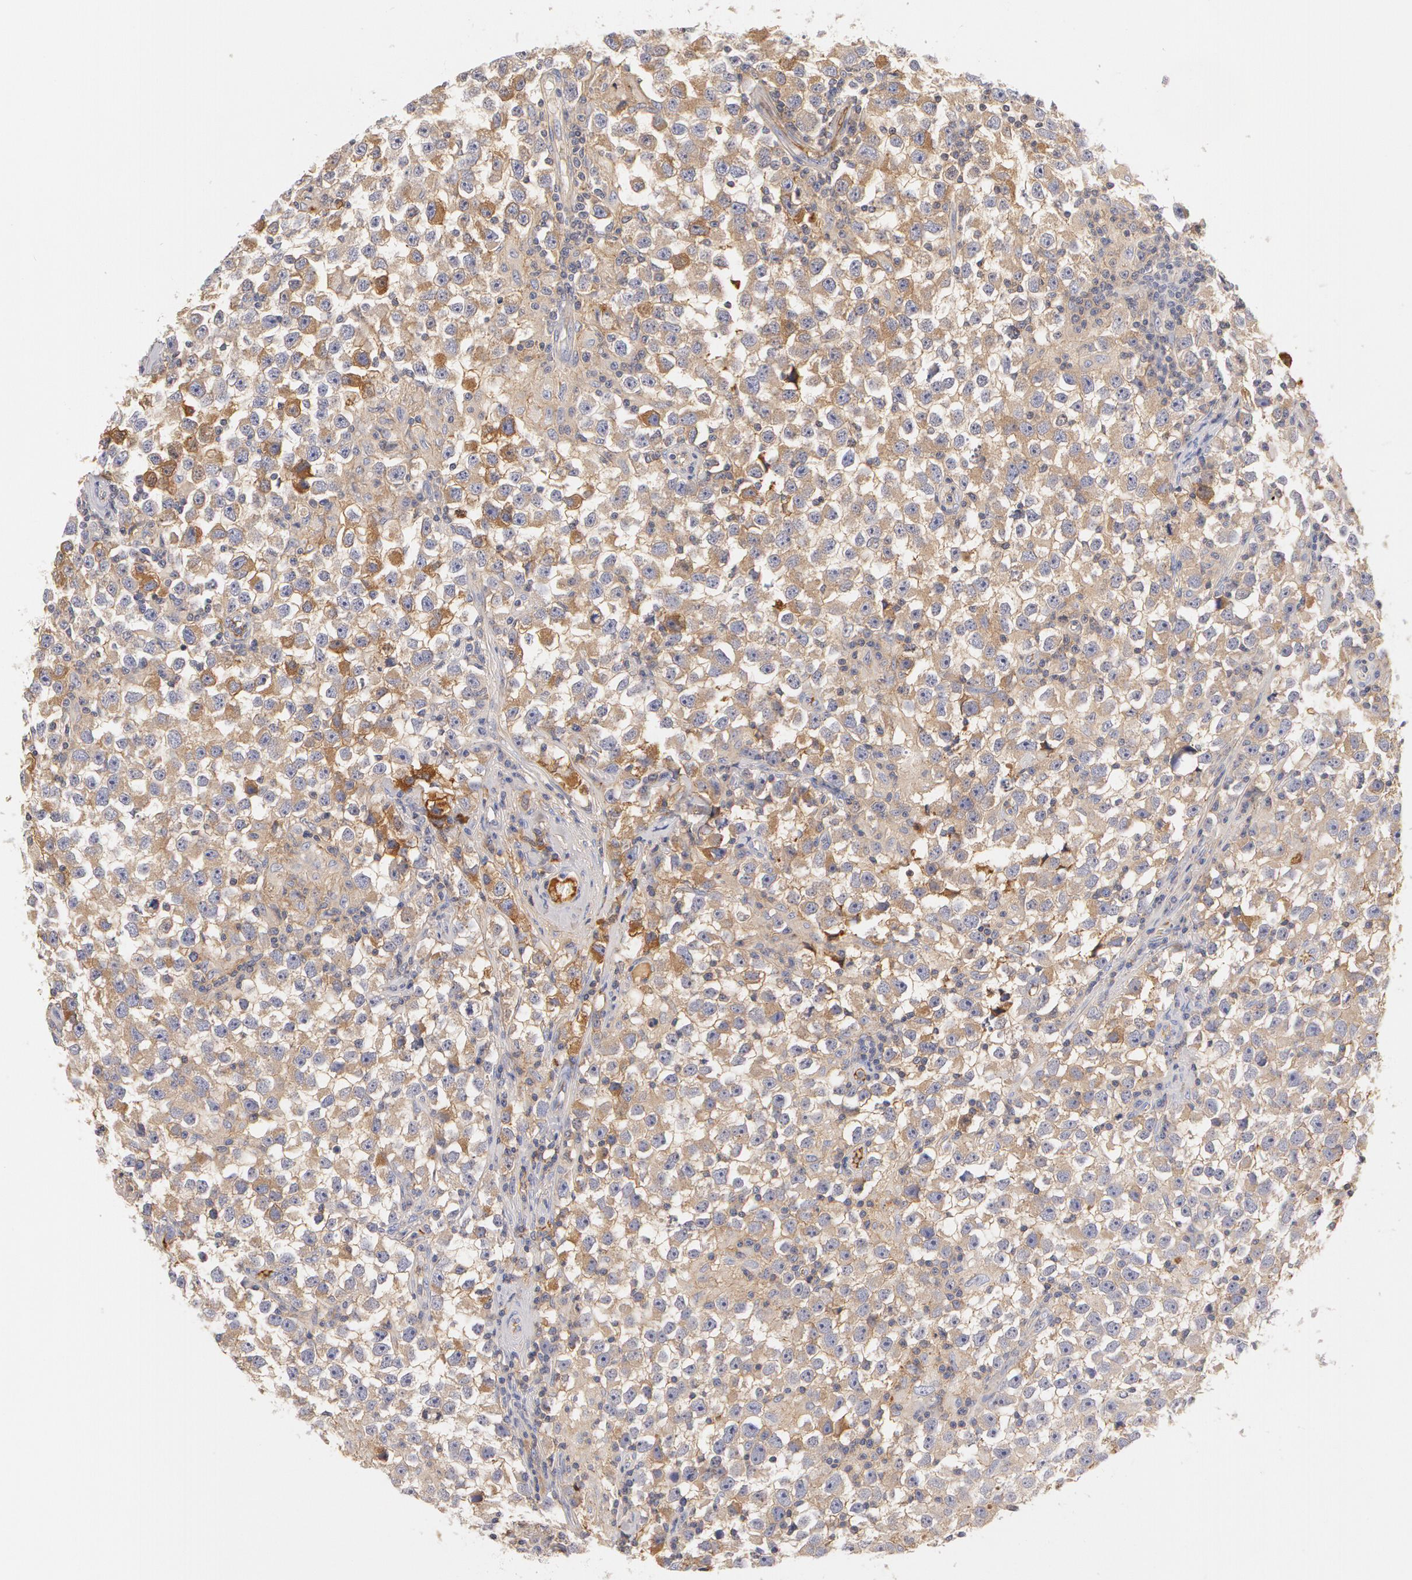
{"staining": {"intensity": "weak", "quantity": "<25%", "location": "cytoplasmic/membranous"}, "tissue": "testis cancer", "cell_type": "Tumor cells", "image_type": "cancer", "snomed": [{"axis": "morphology", "description": "Seminoma, NOS"}, {"axis": "topography", "description": "Testis"}], "caption": "Immunohistochemistry (IHC) of human testis seminoma shows no expression in tumor cells.", "gene": "GC", "patient": {"sex": "male", "age": 33}}